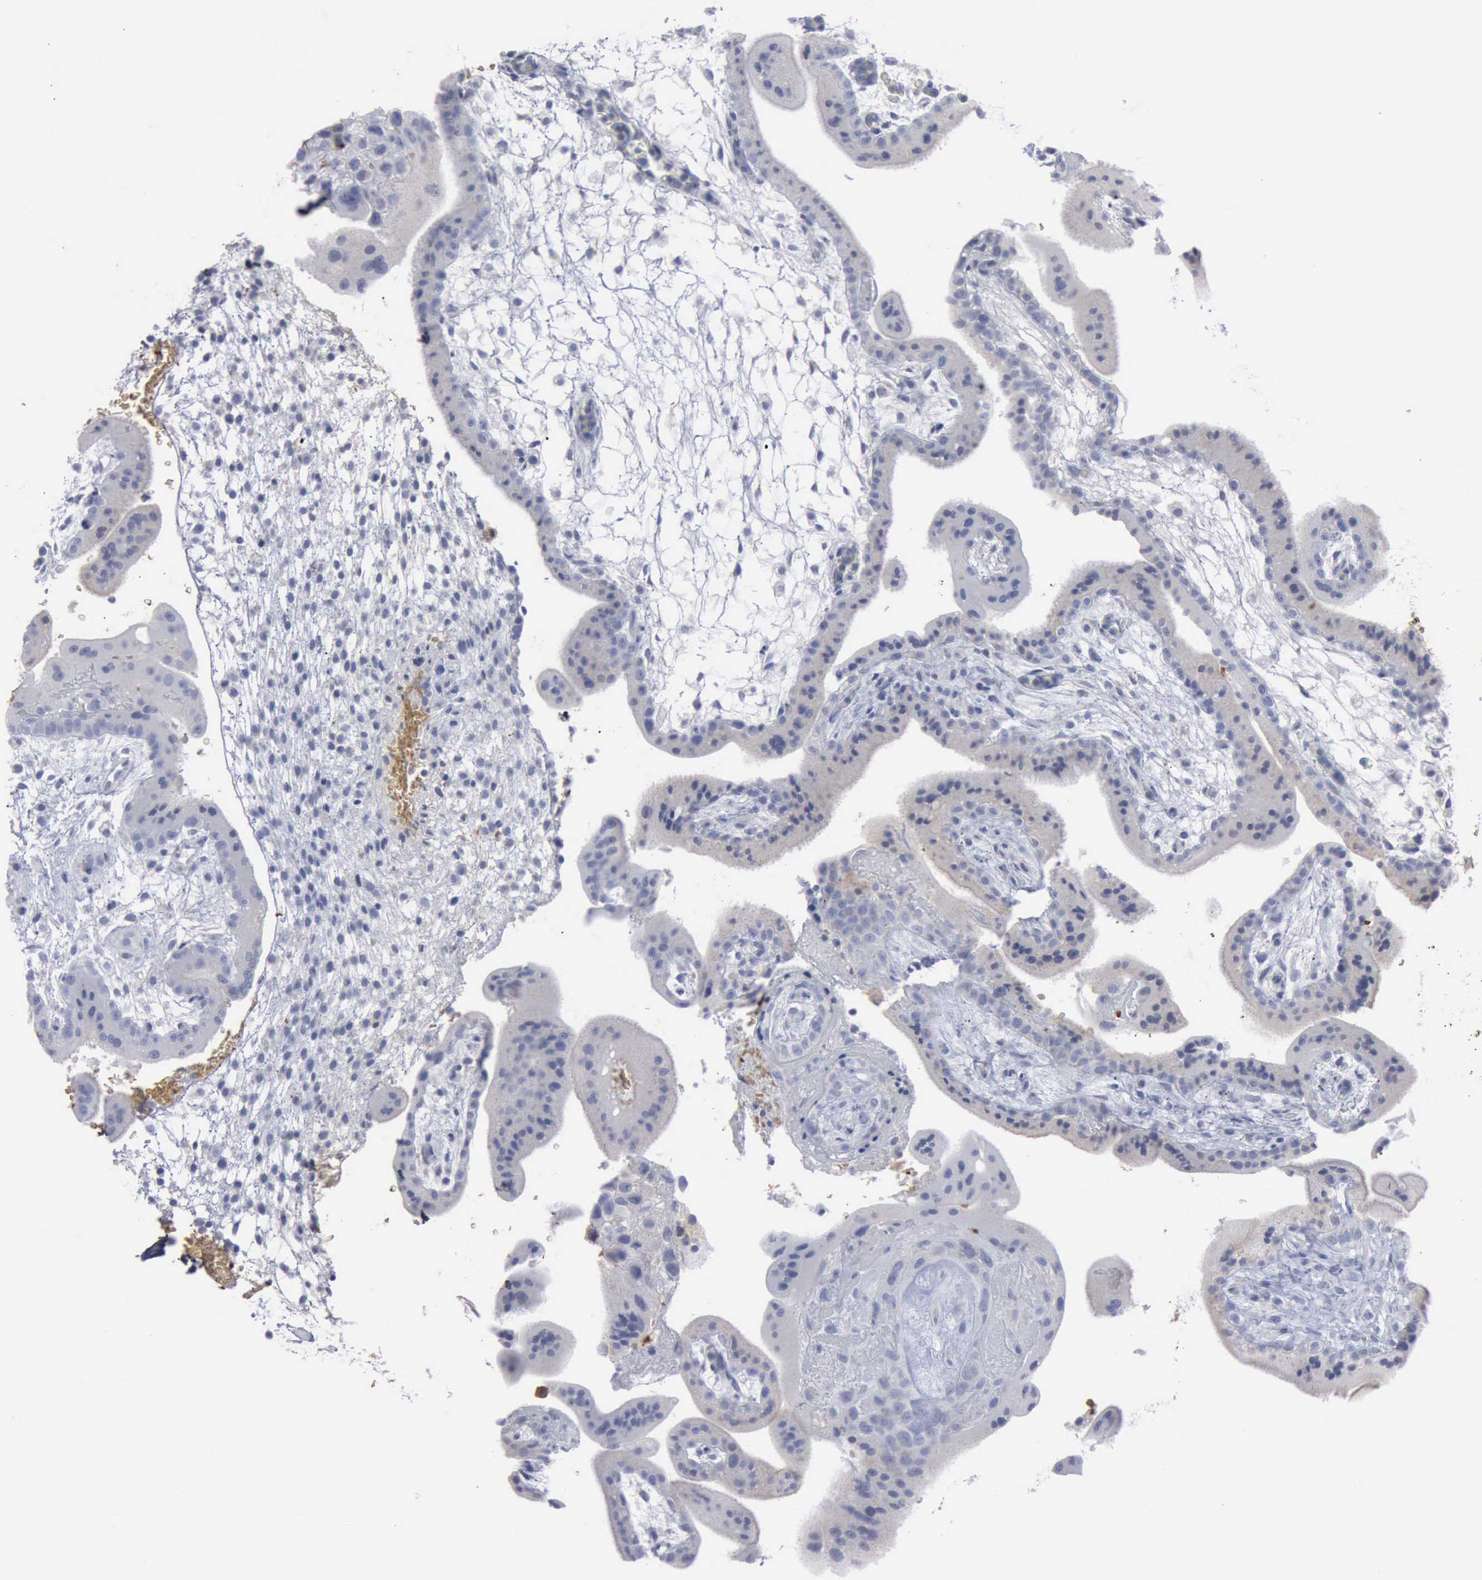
{"staining": {"intensity": "negative", "quantity": "none", "location": "none"}, "tissue": "placenta", "cell_type": "Decidual cells", "image_type": "normal", "snomed": [{"axis": "morphology", "description": "Normal tissue, NOS"}, {"axis": "topography", "description": "Placenta"}], "caption": "IHC photomicrograph of benign human placenta stained for a protein (brown), which demonstrates no expression in decidual cells. The staining is performed using DAB (3,3'-diaminobenzidine) brown chromogen with nuclei counter-stained in using hematoxylin.", "gene": "TGFB1", "patient": {"sex": "female", "age": 35}}